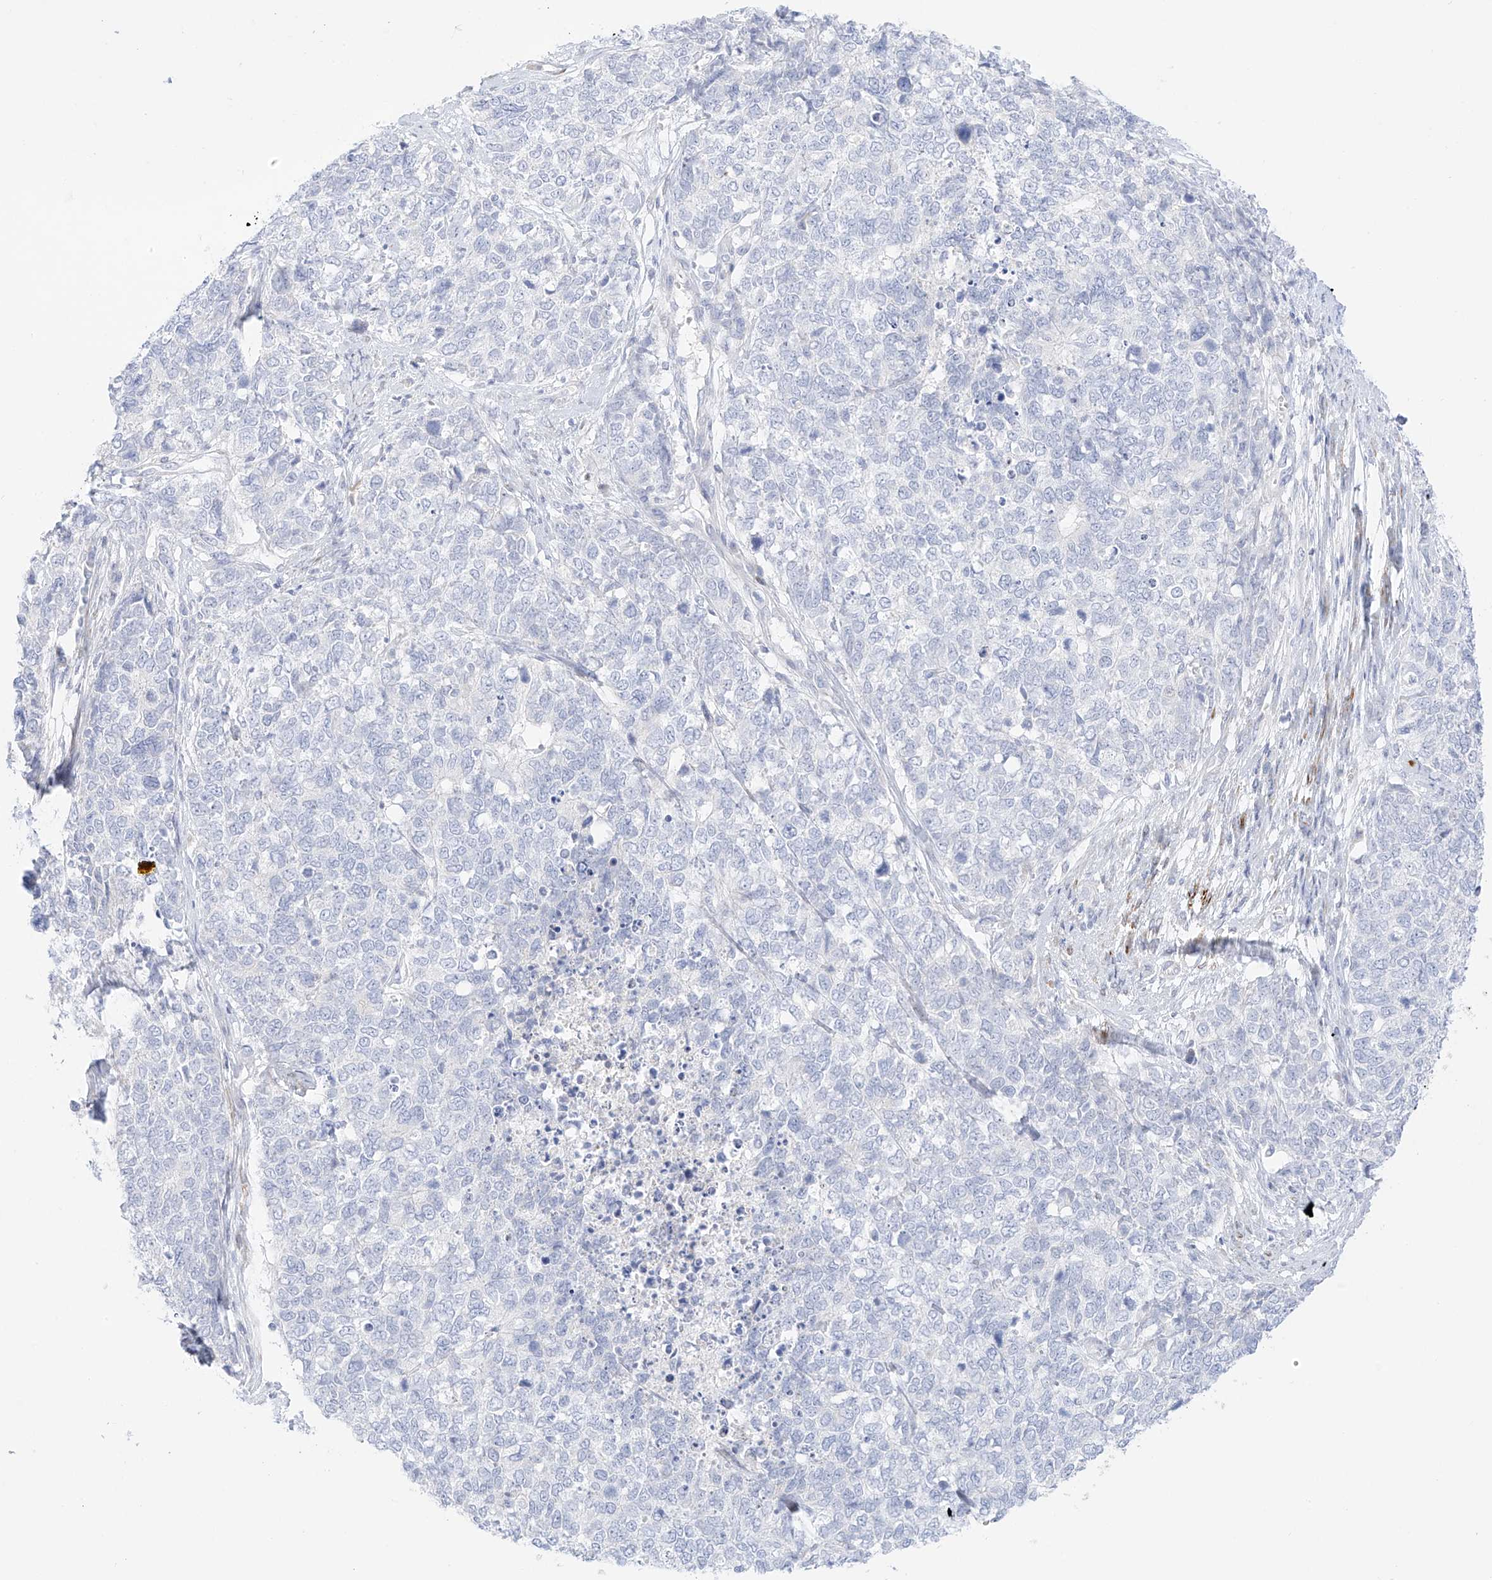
{"staining": {"intensity": "negative", "quantity": "none", "location": "none"}, "tissue": "cervical cancer", "cell_type": "Tumor cells", "image_type": "cancer", "snomed": [{"axis": "morphology", "description": "Squamous cell carcinoma, NOS"}, {"axis": "topography", "description": "Cervix"}], "caption": "High magnification brightfield microscopy of cervical cancer stained with DAB (3,3'-diaminobenzidine) (brown) and counterstained with hematoxylin (blue): tumor cells show no significant positivity.", "gene": "ST3GAL5", "patient": {"sex": "female", "age": 63}}